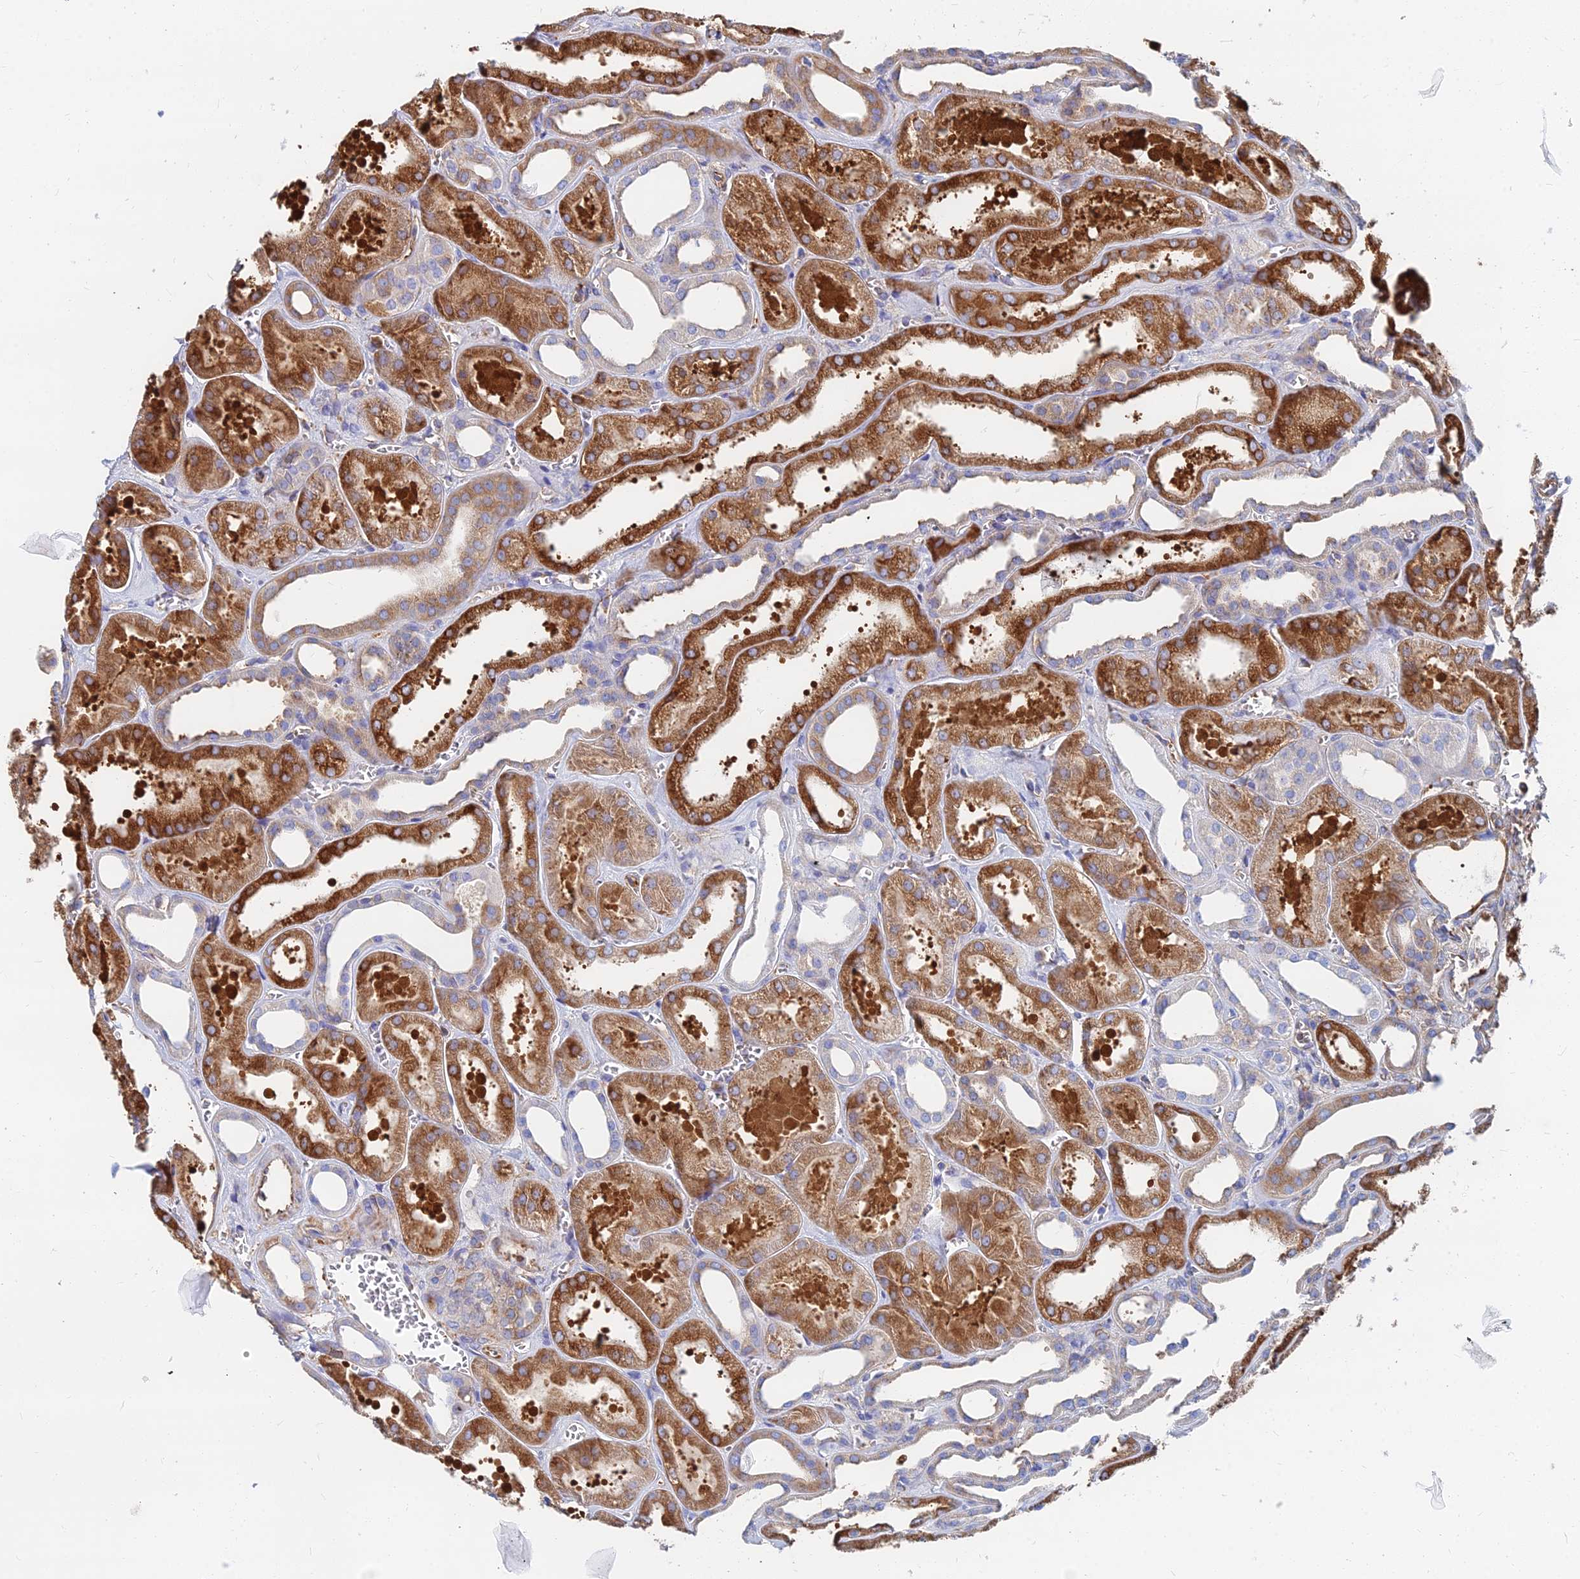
{"staining": {"intensity": "moderate", "quantity": "<25%", "location": "cytoplasmic/membranous"}, "tissue": "kidney", "cell_type": "Cells in glomeruli", "image_type": "normal", "snomed": [{"axis": "morphology", "description": "Normal tissue, NOS"}, {"axis": "morphology", "description": "Adenocarcinoma, NOS"}, {"axis": "topography", "description": "Kidney"}], "caption": "DAB (3,3'-diaminobenzidine) immunohistochemical staining of benign kidney shows moderate cytoplasmic/membranous protein expression in approximately <25% of cells in glomeruli. (DAB (3,3'-diaminobenzidine) IHC, brown staining for protein, blue staining for nuclei).", "gene": "FFAR3", "patient": {"sex": "female", "age": 68}}